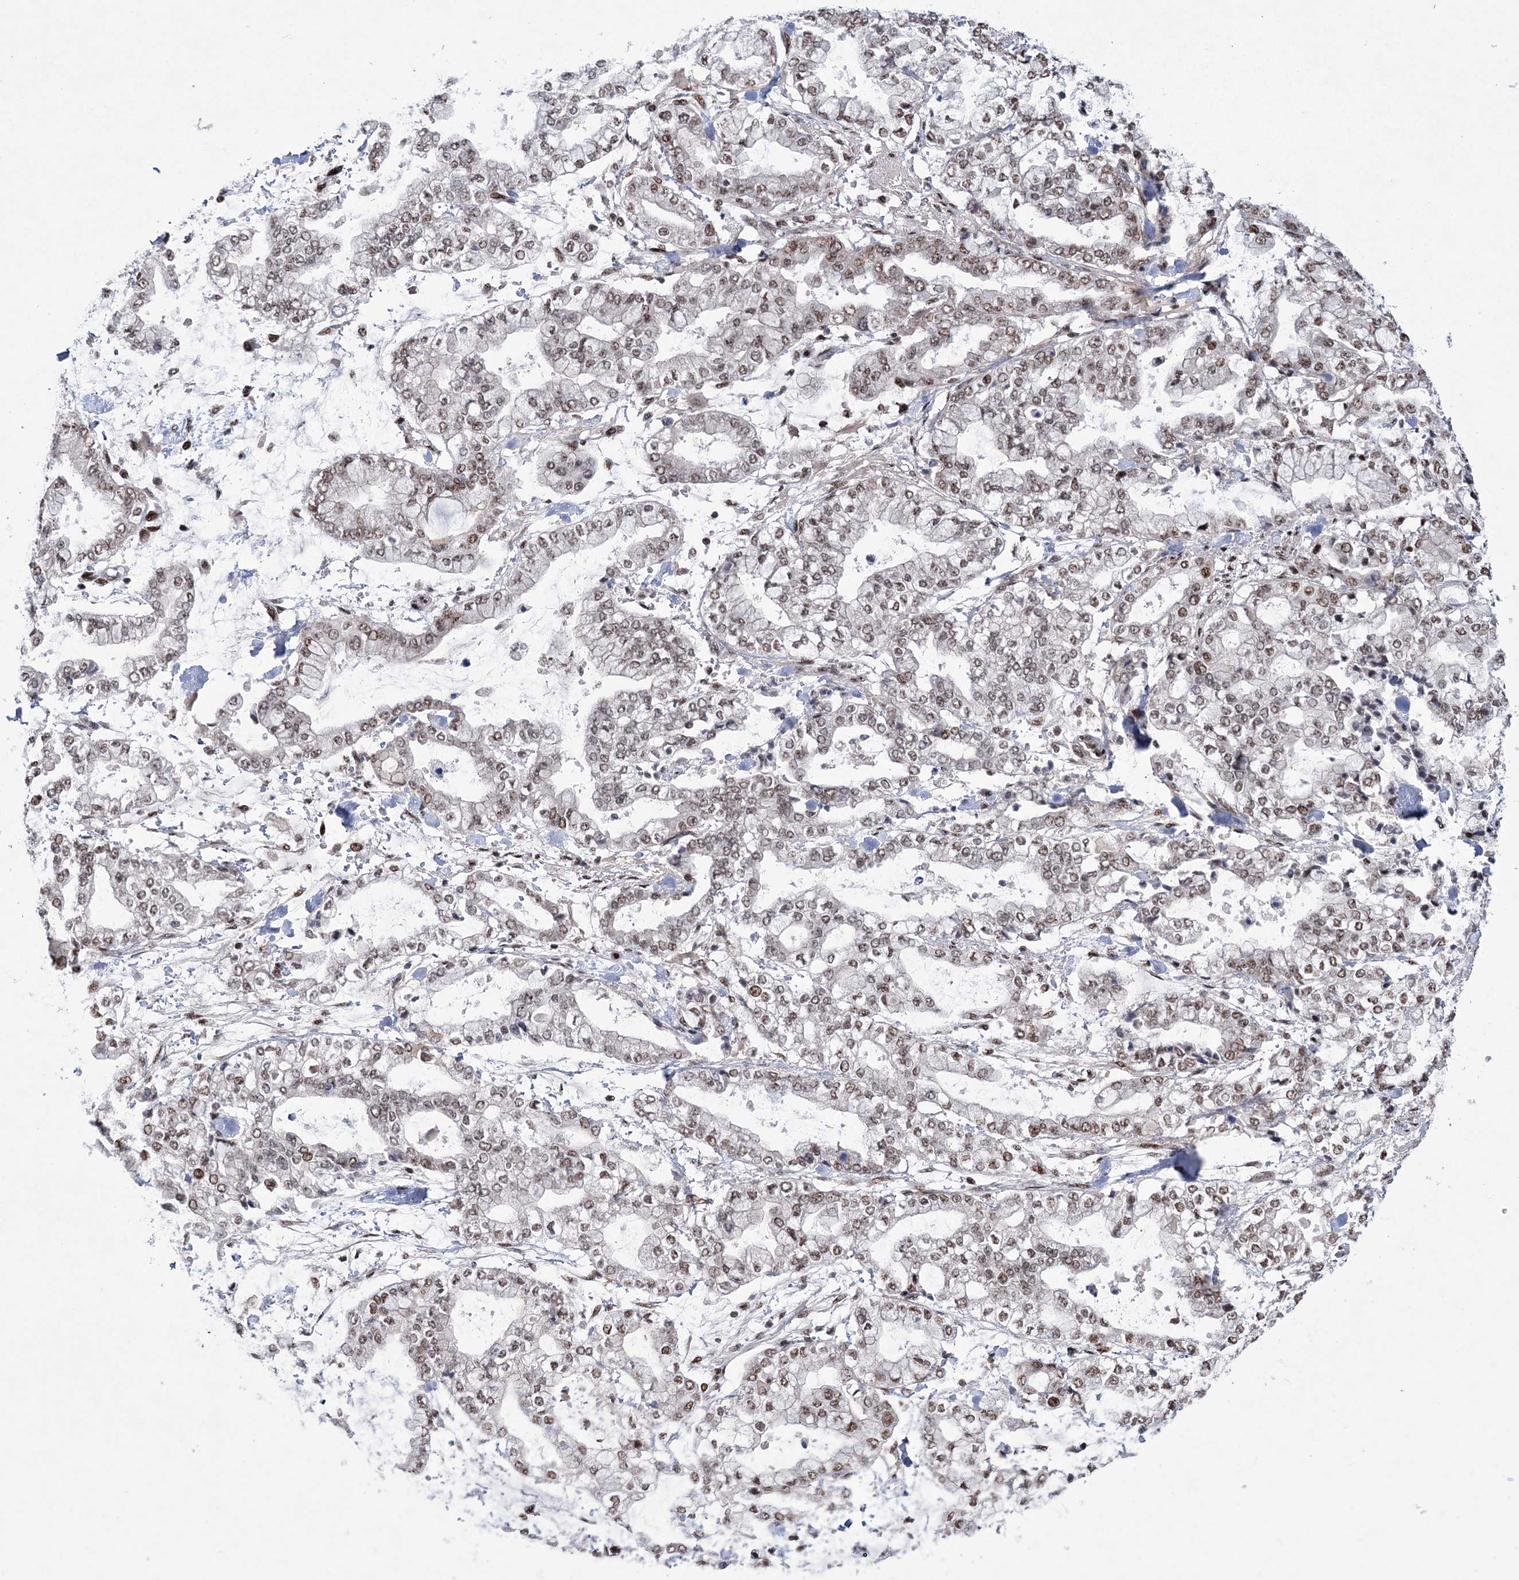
{"staining": {"intensity": "moderate", "quantity": ">75%", "location": "nuclear"}, "tissue": "stomach cancer", "cell_type": "Tumor cells", "image_type": "cancer", "snomed": [{"axis": "morphology", "description": "Normal tissue, NOS"}, {"axis": "morphology", "description": "Adenocarcinoma, NOS"}, {"axis": "topography", "description": "Stomach, upper"}, {"axis": "topography", "description": "Stomach"}], "caption": "Human stomach adenocarcinoma stained with a brown dye shows moderate nuclear positive positivity in about >75% of tumor cells.", "gene": "TATDN2", "patient": {"sex": "male", "age": 76}}